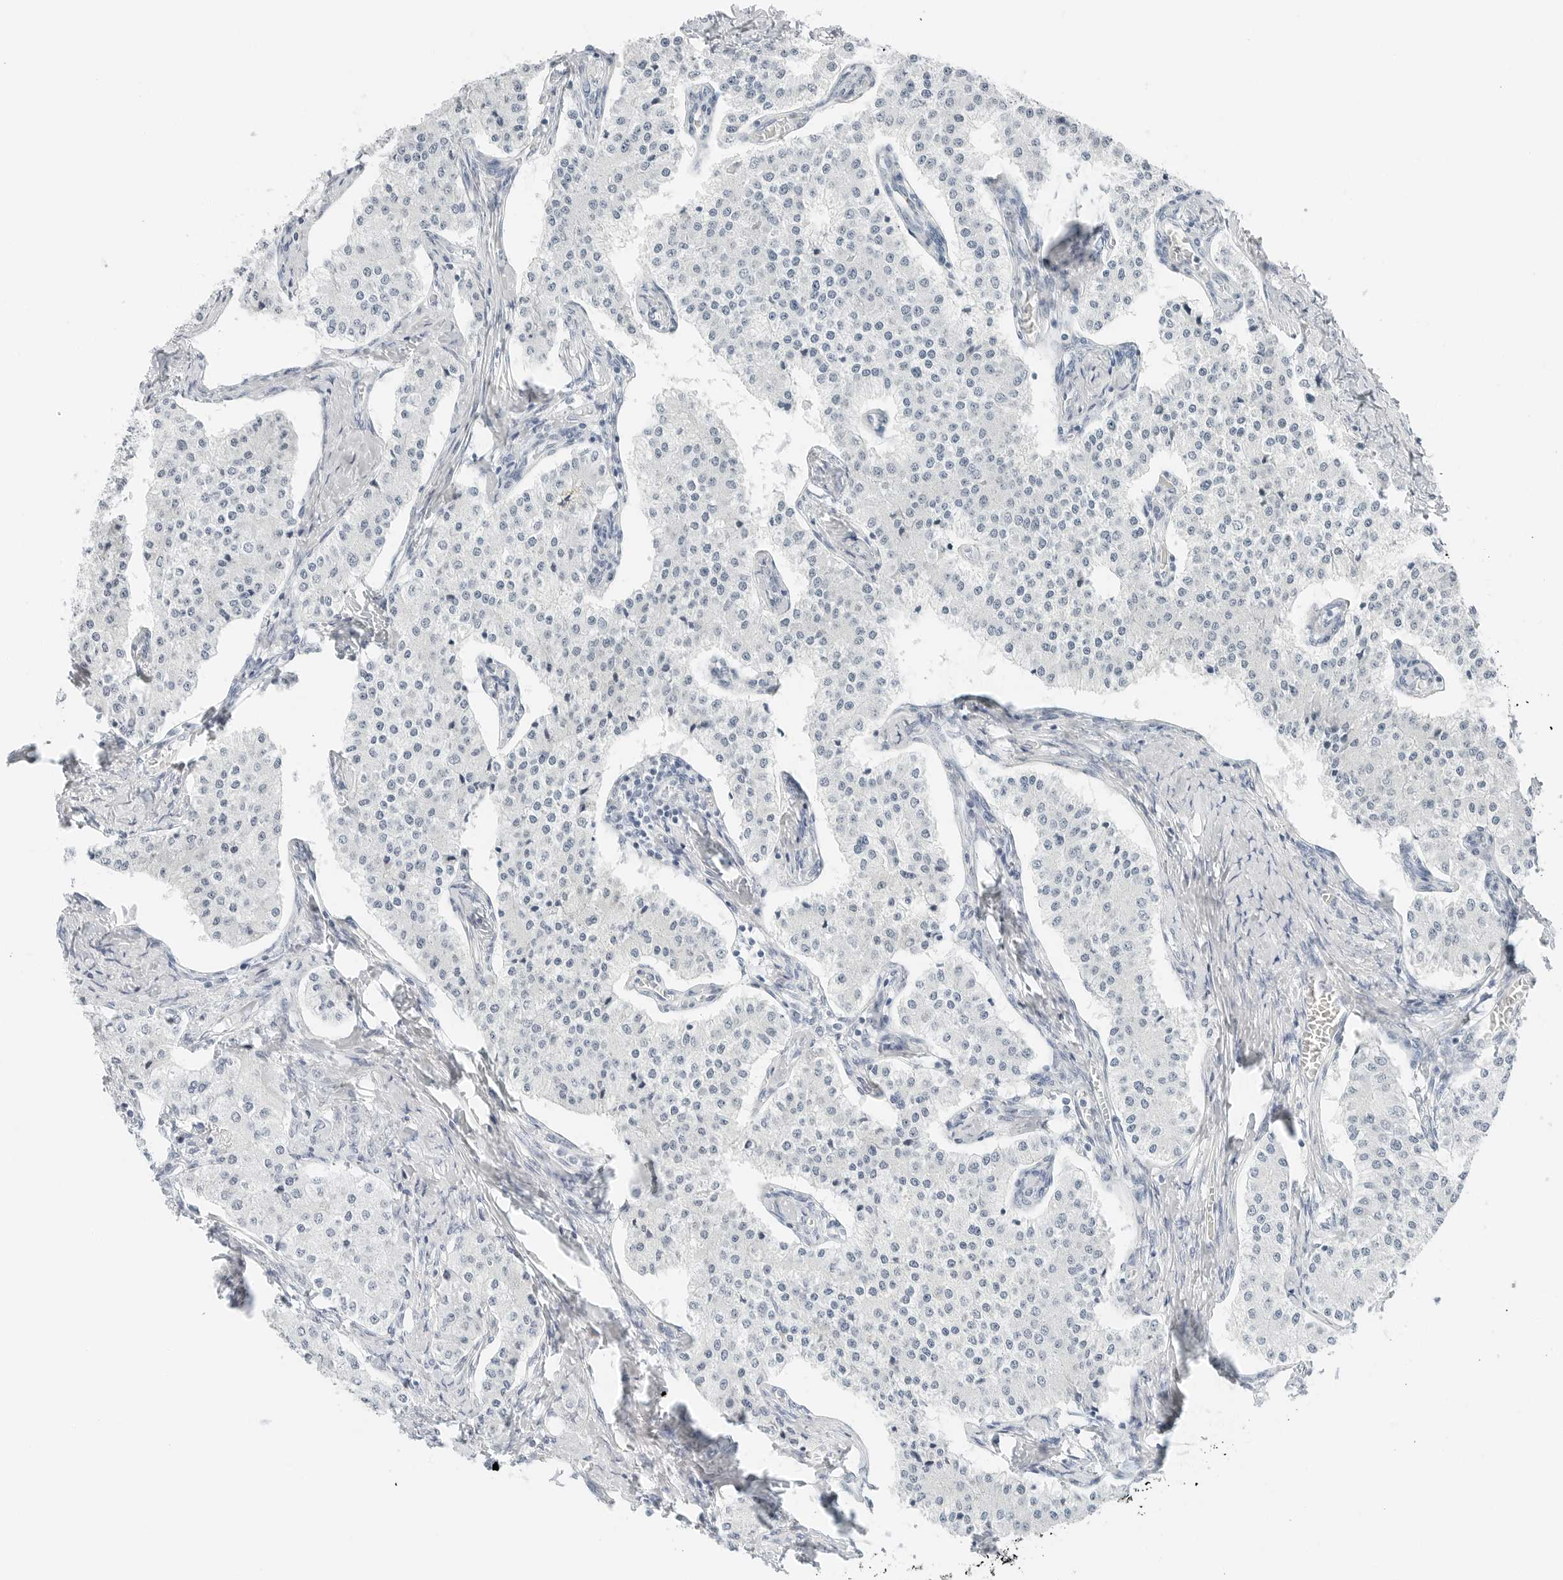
{"staining": {"intensity": "negative", "quantity": "none", "location": "none"}, "tissue": "carcinoid", "cell_type": "Tumor cells", "image_type": "cancer", "snomed": [{"axis": "morphology", "description": "Carcinoid, malignant, NOS"}, {"axis": "topography", "description": "Colon"}], "caption": "The immunohistochemistry (IHC) photomicrograph has no significant expression in tumor cells of carcinoid (malignant) tissue.", "gene": "CCSAP", "patient": {"sex": "female", "age": 52}}